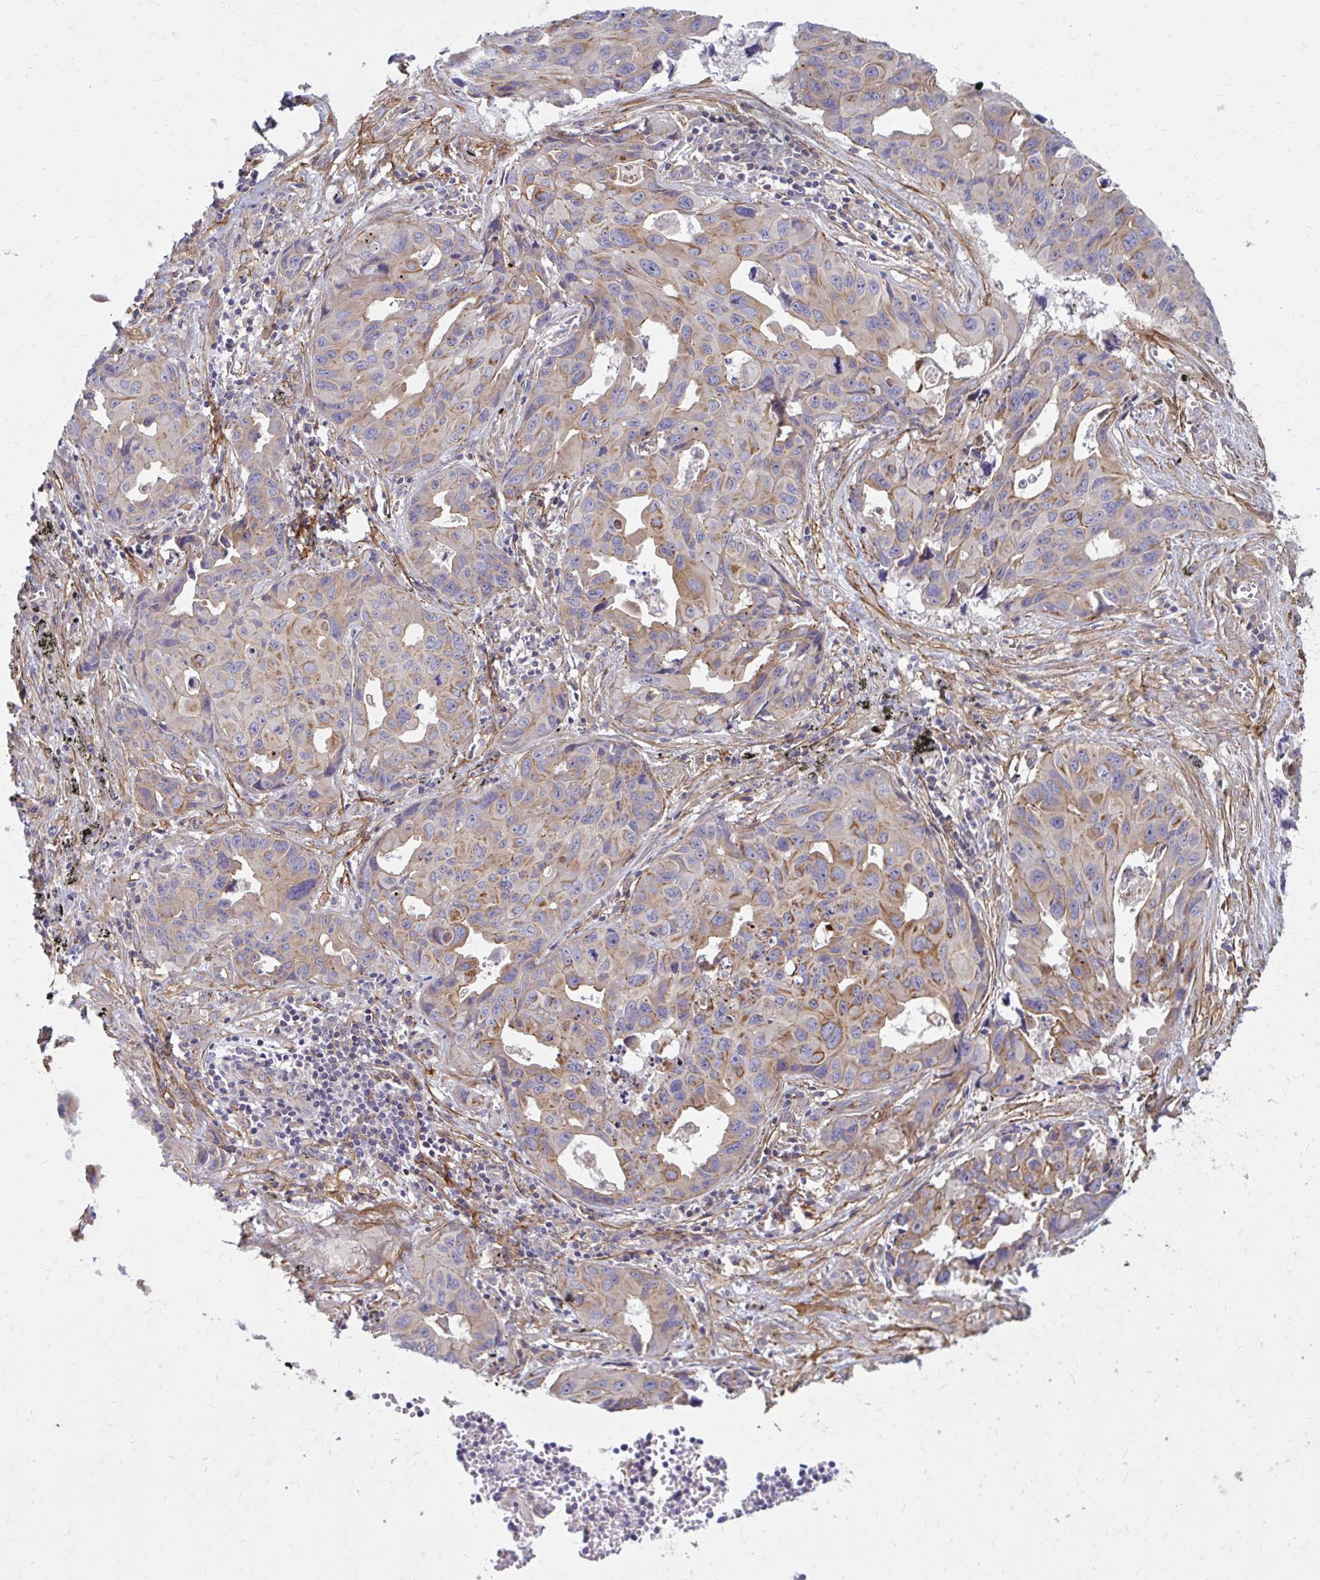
{"staining": {"intensity": "moderate", "quantity": "25%-75%", "location": "cytoplasmic/membranous"}, "tissue": "lung cancer", "cell_type": "Tumor cells", "image_type": "cancer", "snomed": [{"axis": "morphology", "description": "Adenocarcinoma, NOS"}, {"axis": "topography", "description": "Lymph node"}, {"axis": "topography", "description": "Lung"}], "caption": "The histopathology image displays immunohistochemical staining of lung adenocarcinoma. There is moderate cytoplasmic/membranous expression is seen in about 25%-75% of tumor cells. The staining is performed using DAB brown chromogen to label protein expression. The nuclei are counter-stained blue using hematoxylin.", "gene": "FAP", "patient": {"sex": "male", "age": 64}}